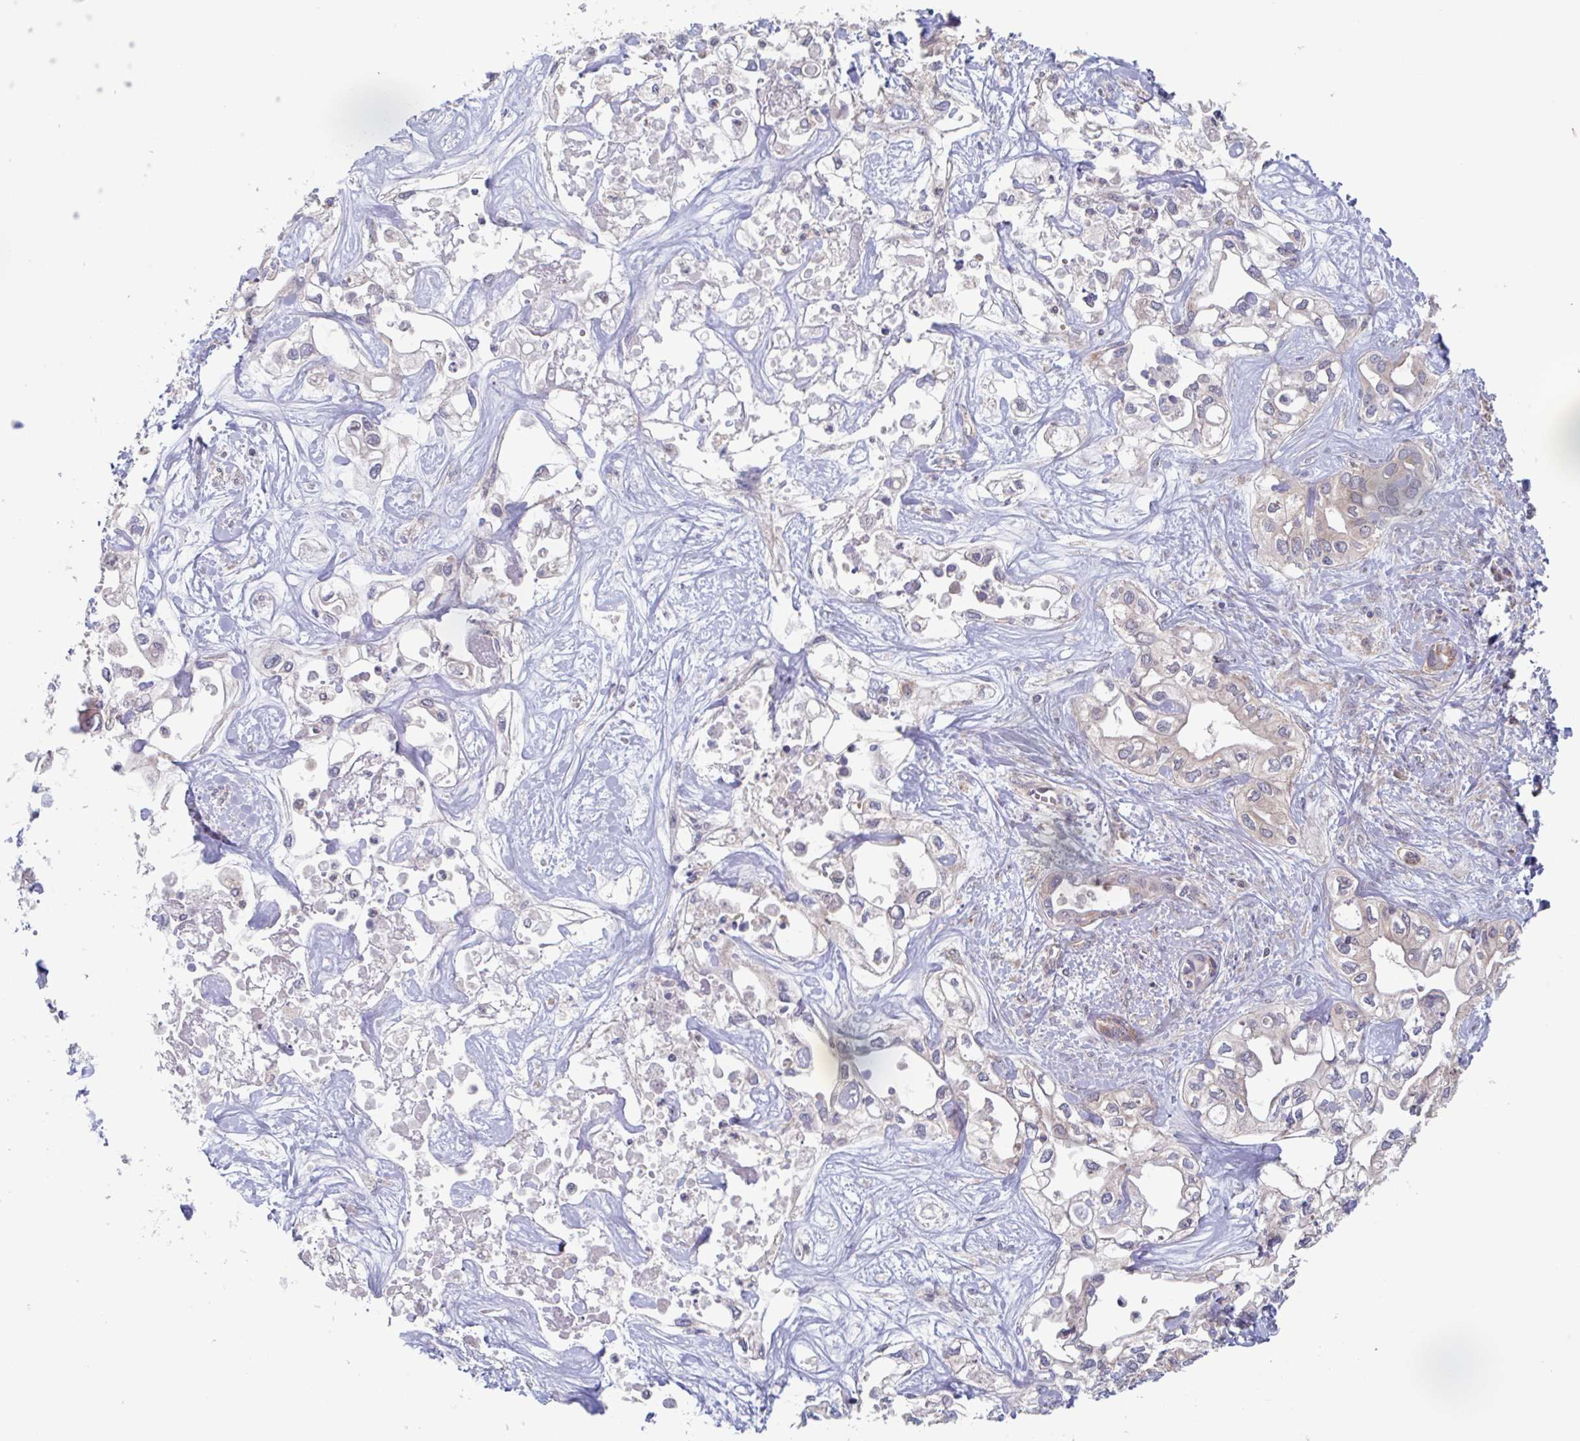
{"staining": {"intensity": "negative", "quantity": "none", "location": "none"}, "tissue": "liver cancer", "cell_type": "Tumor cells", "image_type": "cancer", "snomed": [{"axis": "morphology", "description": "Cholangiocarcinoma"}, {"axis": "topography", "description": "Liver"}], "caption": "Protein analysis of liver cancer exhibits no significant positivity in tumor cells.", "gene": "SURF1", "patient": {"sex": "female", "age": 64}}